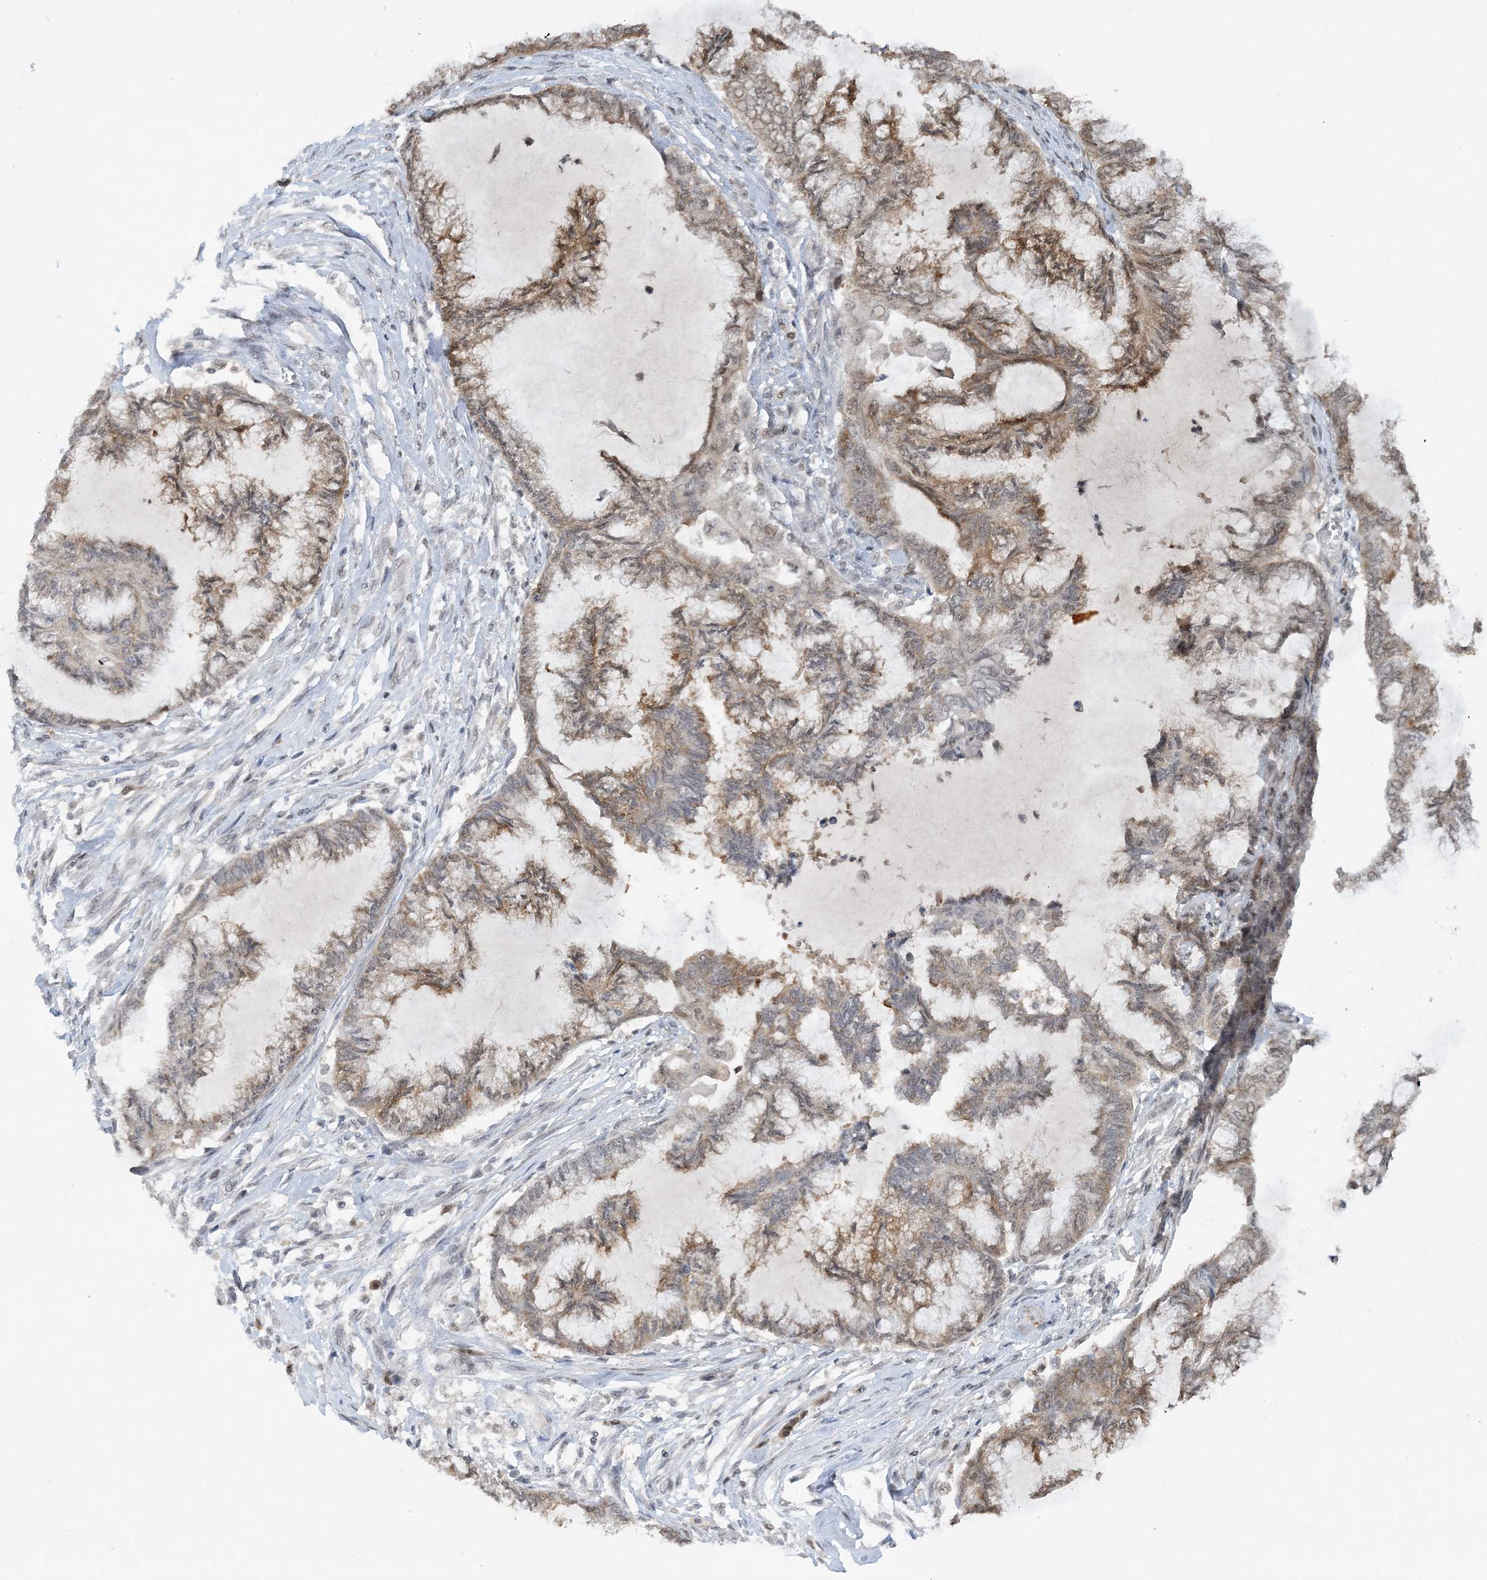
{"staining": {"intensity": "moderate", "quantity": "25%-75%", "location": "cytoplasmic/membranous"}, "tissue": "endometrial cancer", "cell_type": "Tumor cells", "image_type": "cancer", "snomed": [{"axis": "morphology", "description": "Adenocarcinoma, NOS"}, {"axis": "topography", "description": "Endometrium"}], "caption": "Tumor cells demonstrate moderate cytoplasmic/membranous staining in about 25%-75% of cells in endometrial adenocarcinoma. The staining is performed using DAB (3,3'-diaminobenzidine) brown chromogen to label protein expression. The nuclei are counter-stained blue using hematoxylin.", "gene": "ACYP2", "patient": {"sex": "female", "age": 86}}